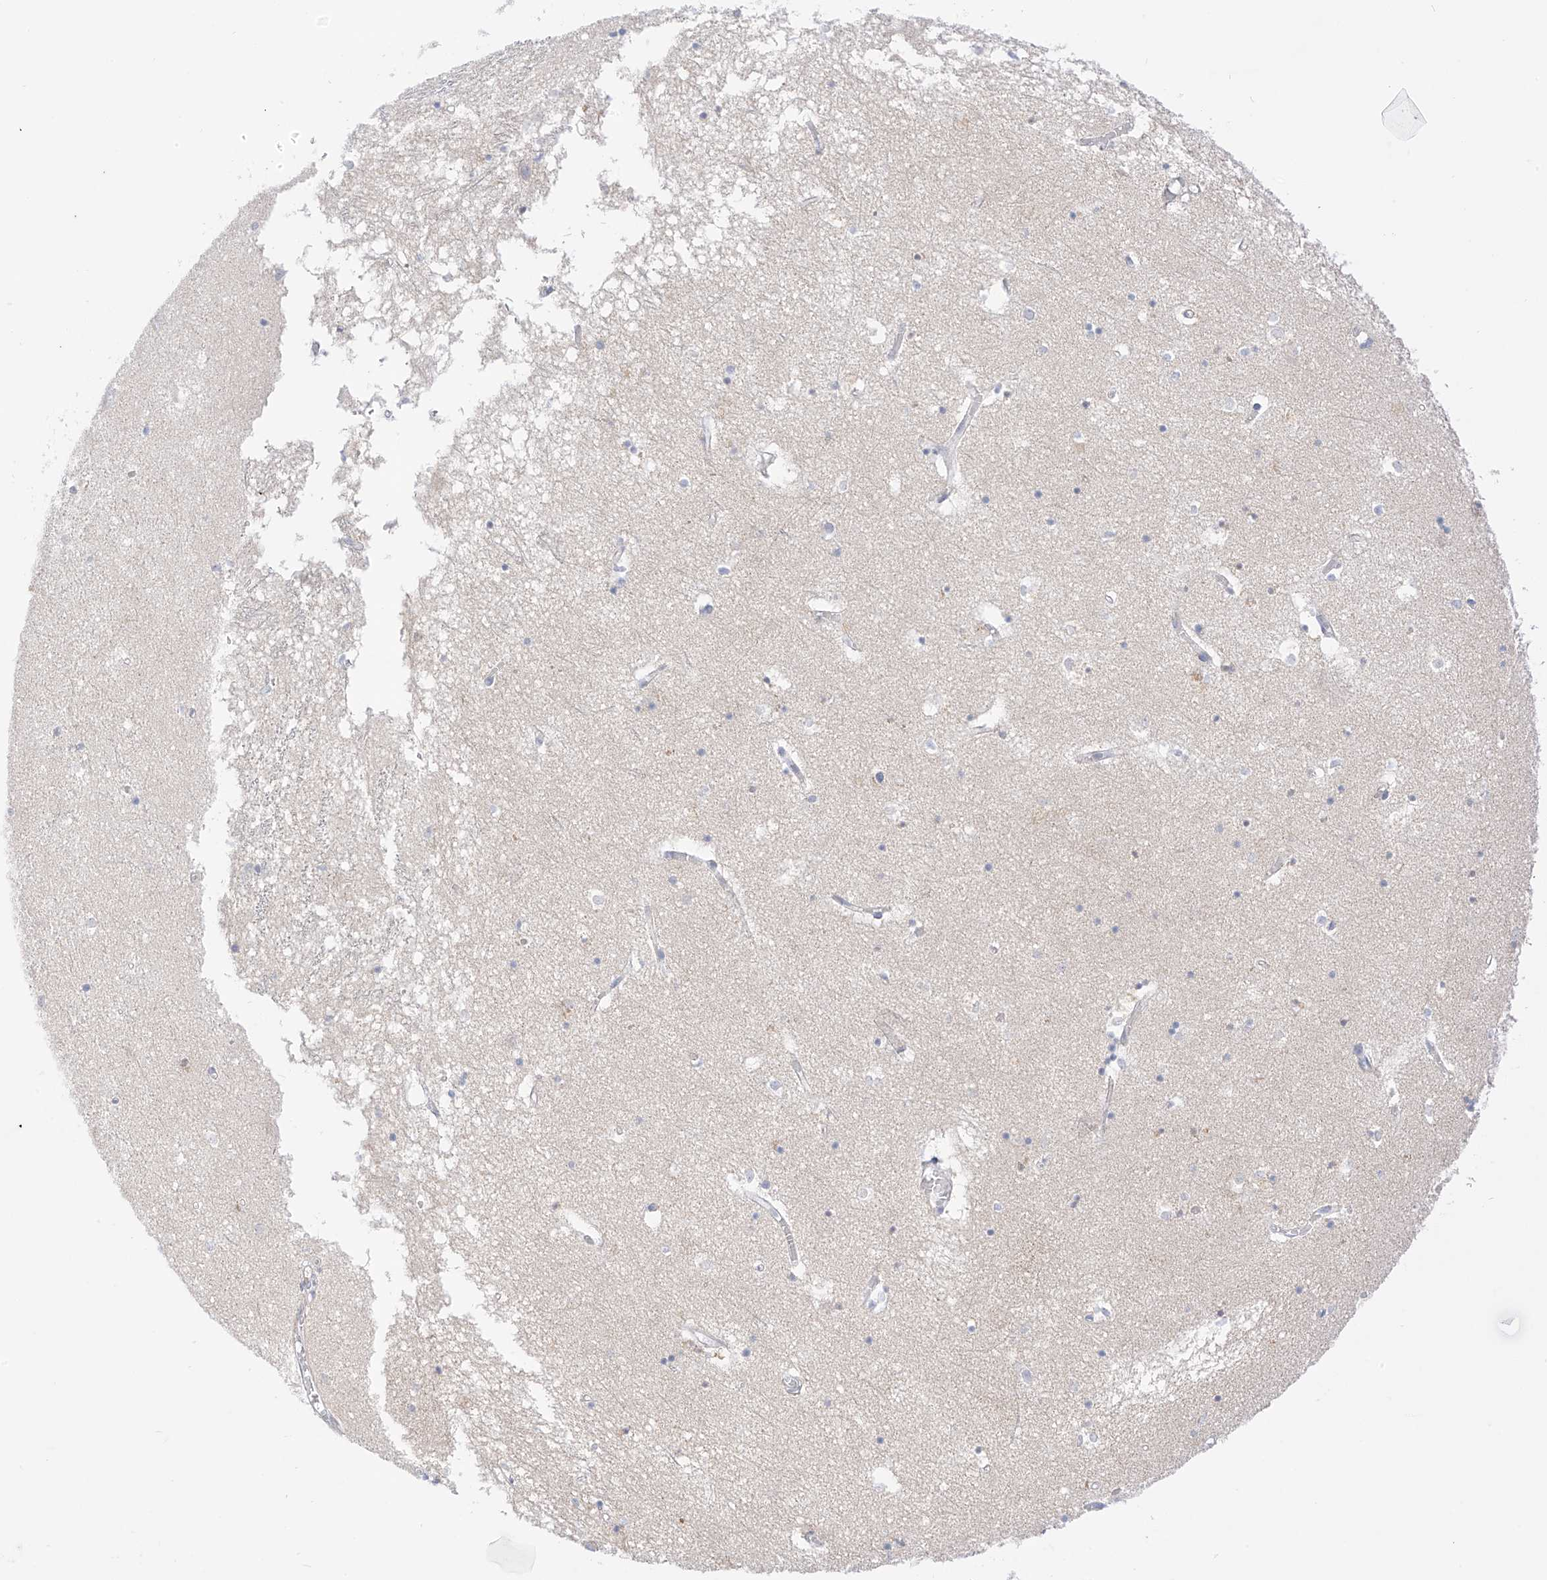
{"staining": {"intensity": "negative", "quantity": "none", "location": "none"}, "tissue": "hippocampus", "cell_type": "Glial cells", "image_type": "normal", "snomed": [{"axis": "morphology", "description": "Normal tissue, NOS"}, {"axis": "topography", "description": "Hippocampus"}], "caption": "The image exhibits no significant expression in glial cells of hippocampus.", "gene": "ST3GAL5", "patient": {"sex": "male", "age": 70}}